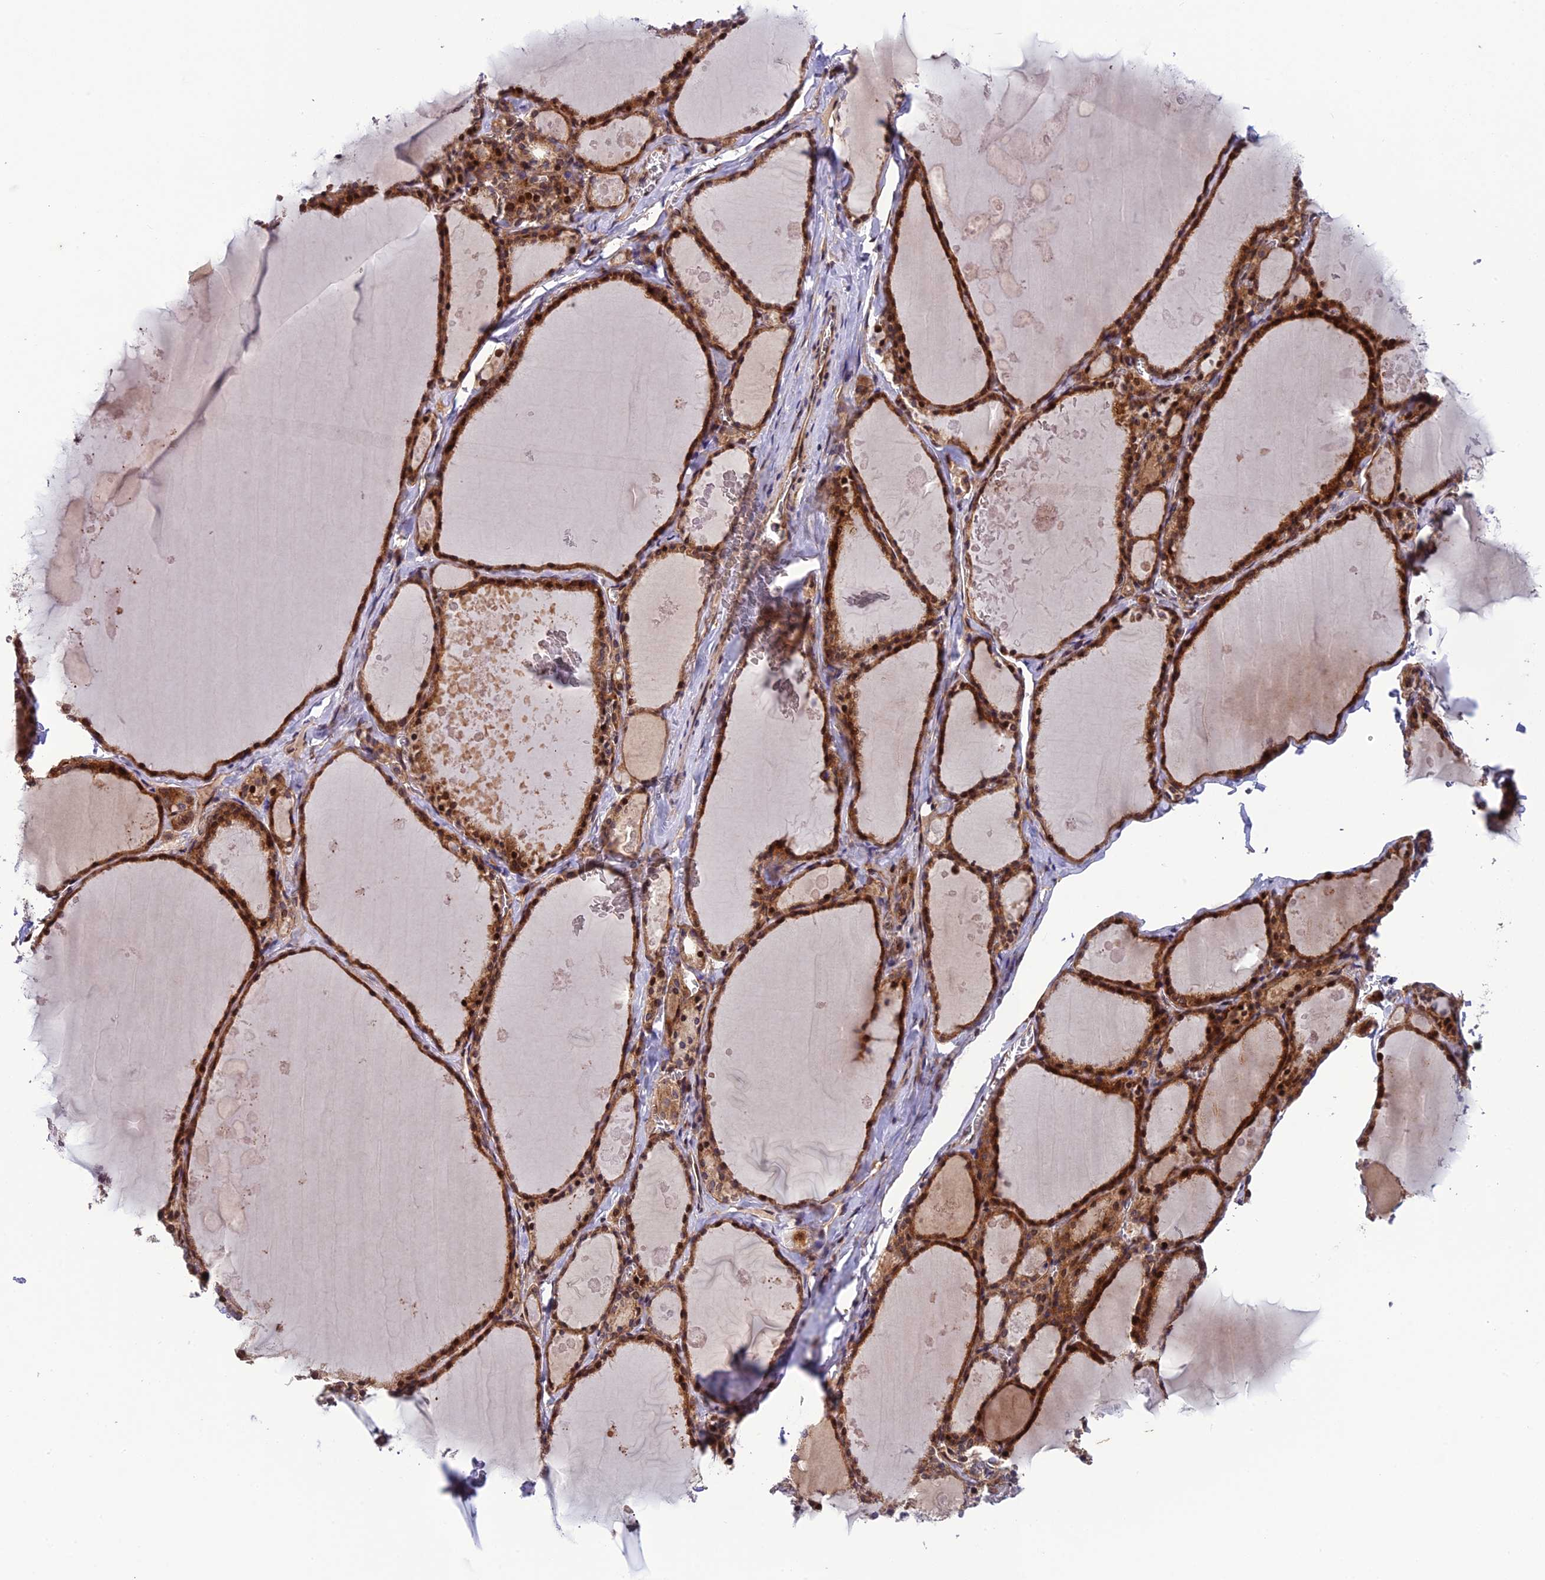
{"staining": {"intensity": "moderate", "quantity": ">75%", "location": "cytoplasmic/membranous,nuclear"}, "tissue": "thyroid gland", "cell_type": "Glandular cells", "image_type": "normal", "snomed": [{"axis": "morphology", "description": "Normal tissue, NOS"}, {"axis": "topography", "description": "Thyroid gland"}], "caption": "Thyroid gland stained with DAB (3,3'-diaminobenzidine) immunohistochemistry (IHC) shows medium levels of moderate cytoplasmic/membranous,nuclear positivity in approximately >75% of glandular cells.", "gene": "SMIM7", "patient": {"sex": "male", "age": 56}}